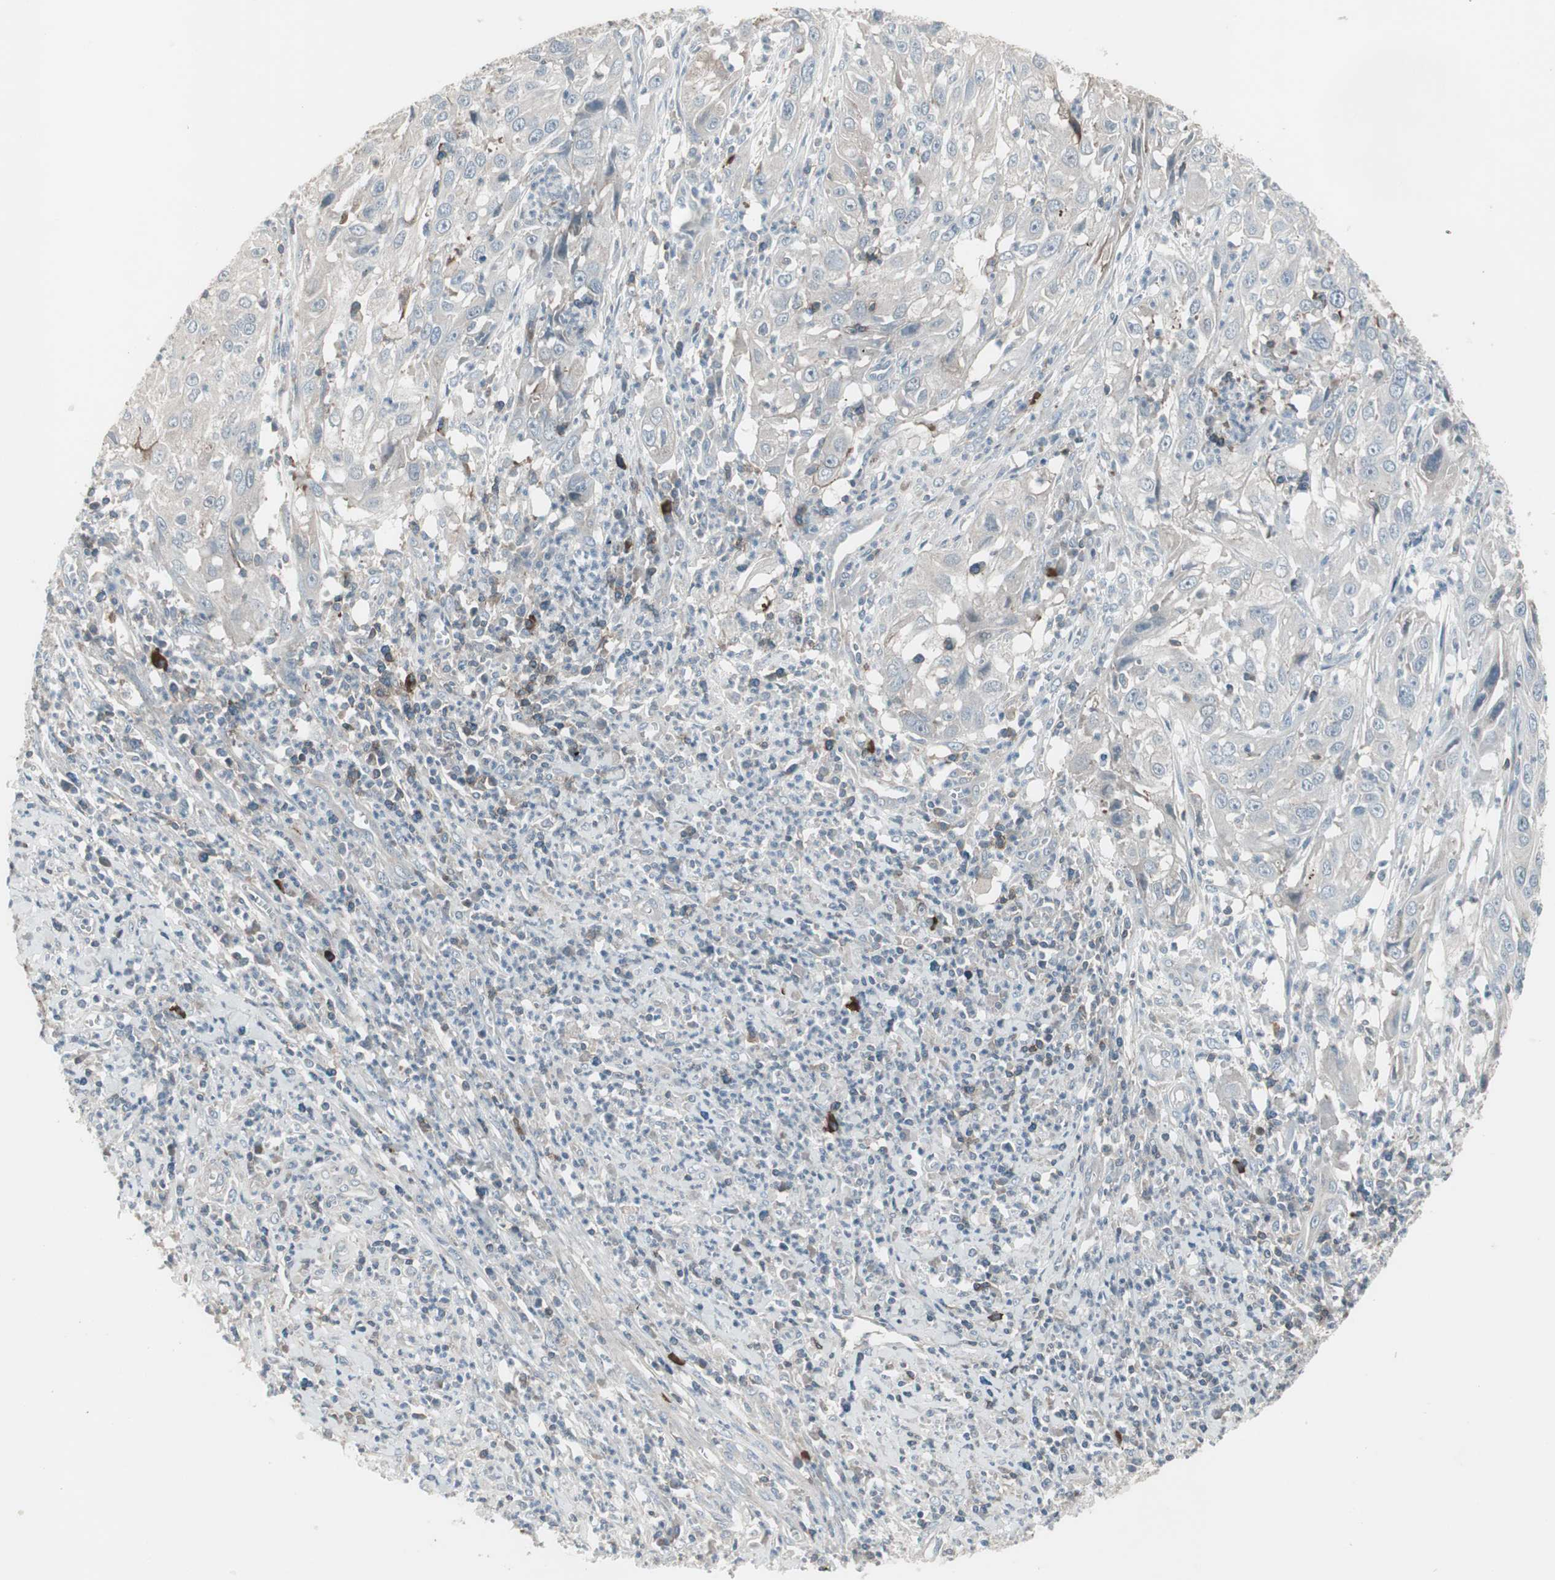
{"staining": {"intensity": "negative", "quantity": "none", "location": "none"}, "tissue": "cervical cancer", "cell_type": "Tumor cells", "image_type": "cancer", "snomed": [{"axis": "morphology", "description": "Squamous cell carcinoma, NOS"}, {"axis": "topography", "description": "Cervix"}], "caption": "Photomicrograph shows no significant protein staining in tumor cells of squamous cell carcinoma (cervical).", "gene": "ZSCAN32", "patient": {"sex": "female", "age": 32}}